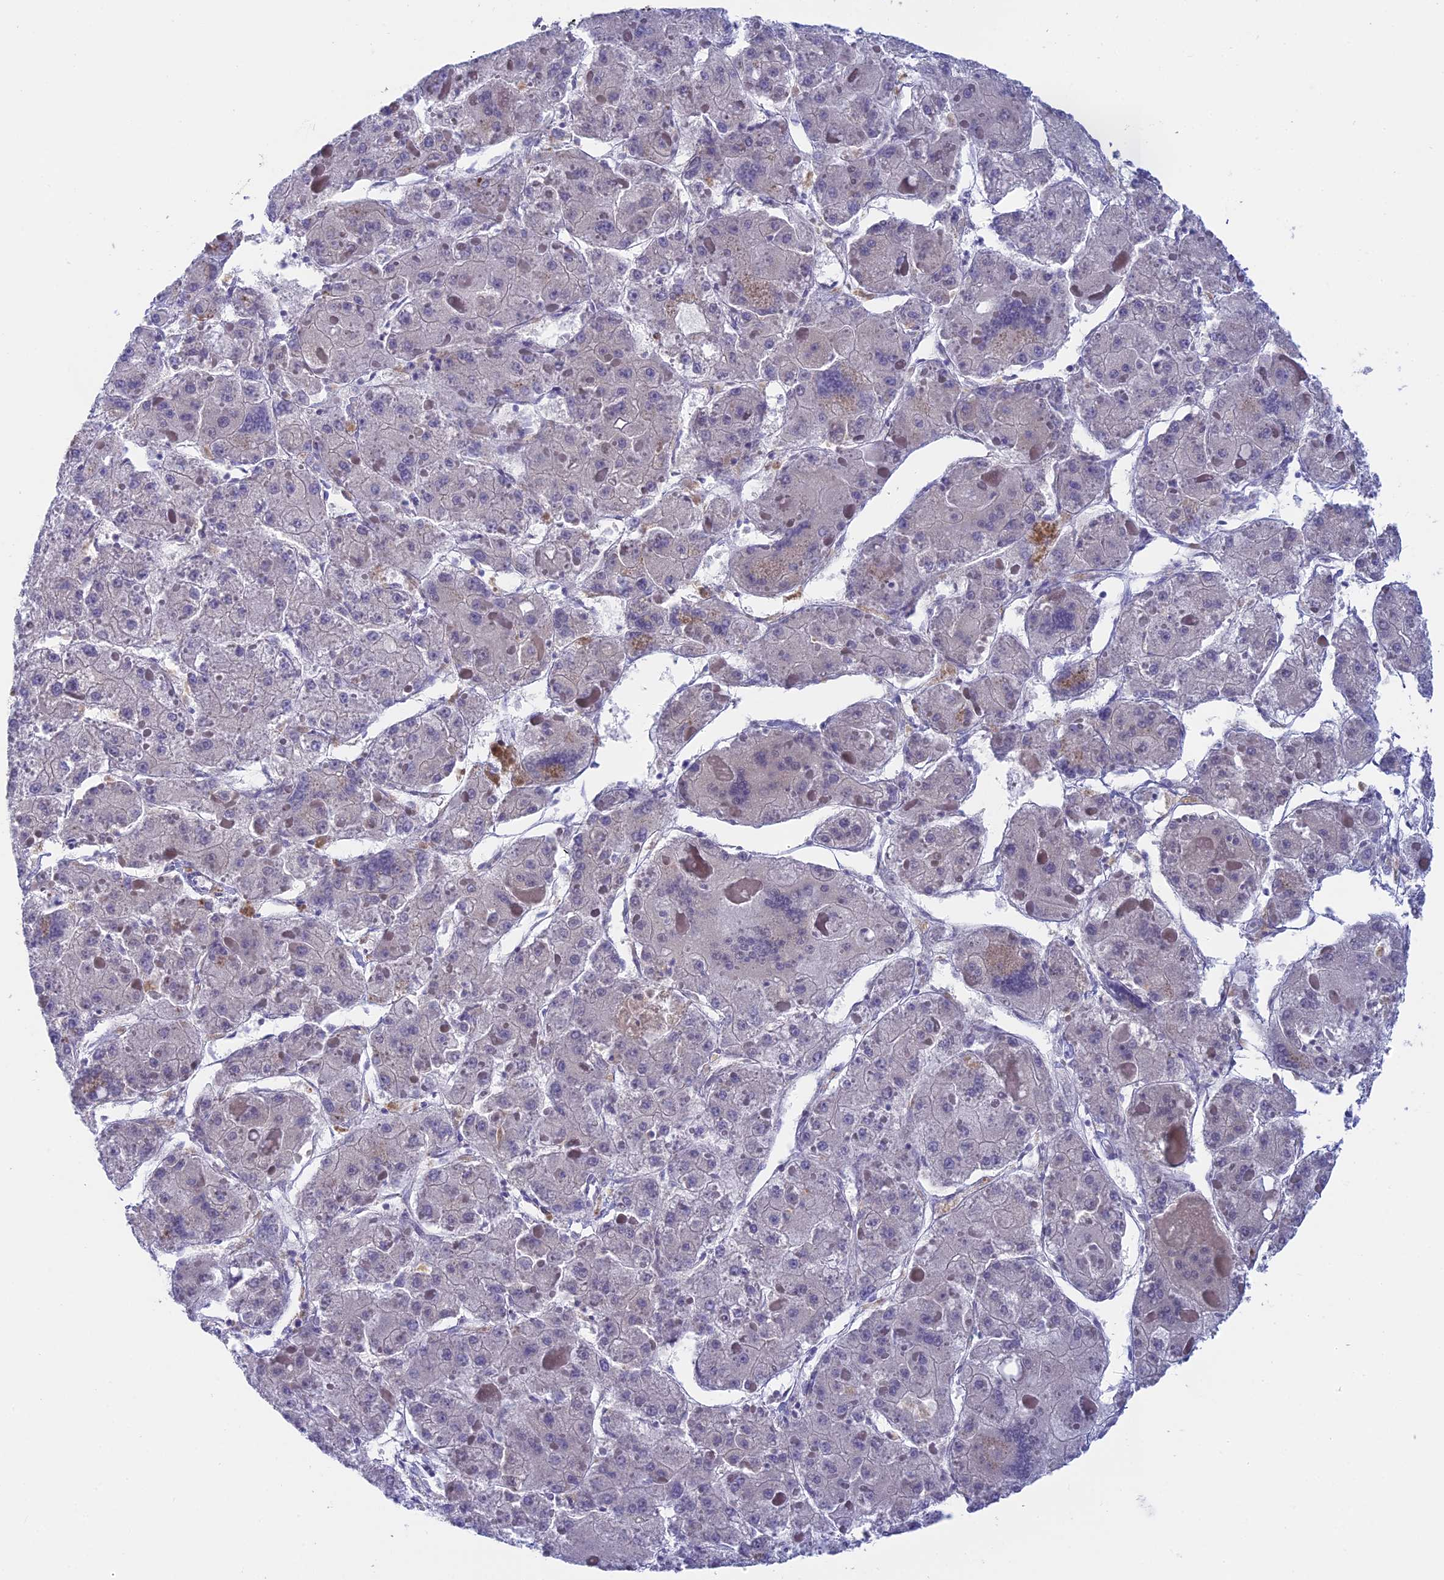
{"staining": {"intensity": "negative", "quantity": "none", "location": "none"}, "tissue": "liver cancer", "cell_type": "Tumor cells", "image_type": "cancer", "snomed": [{"axis": "morphology", "description": "Carcinoma, Hepatocellular, NOS"}, {"axis": "topography", "description": "Liver"}], "caption": "High power microscopy photomicrograph of an immunohistochemistry (IHC) image of liver cancer, revealing no significant staining in tumor cells.", "gene": "GLB1L", "patient": {"sex": "female", "age": 73}}